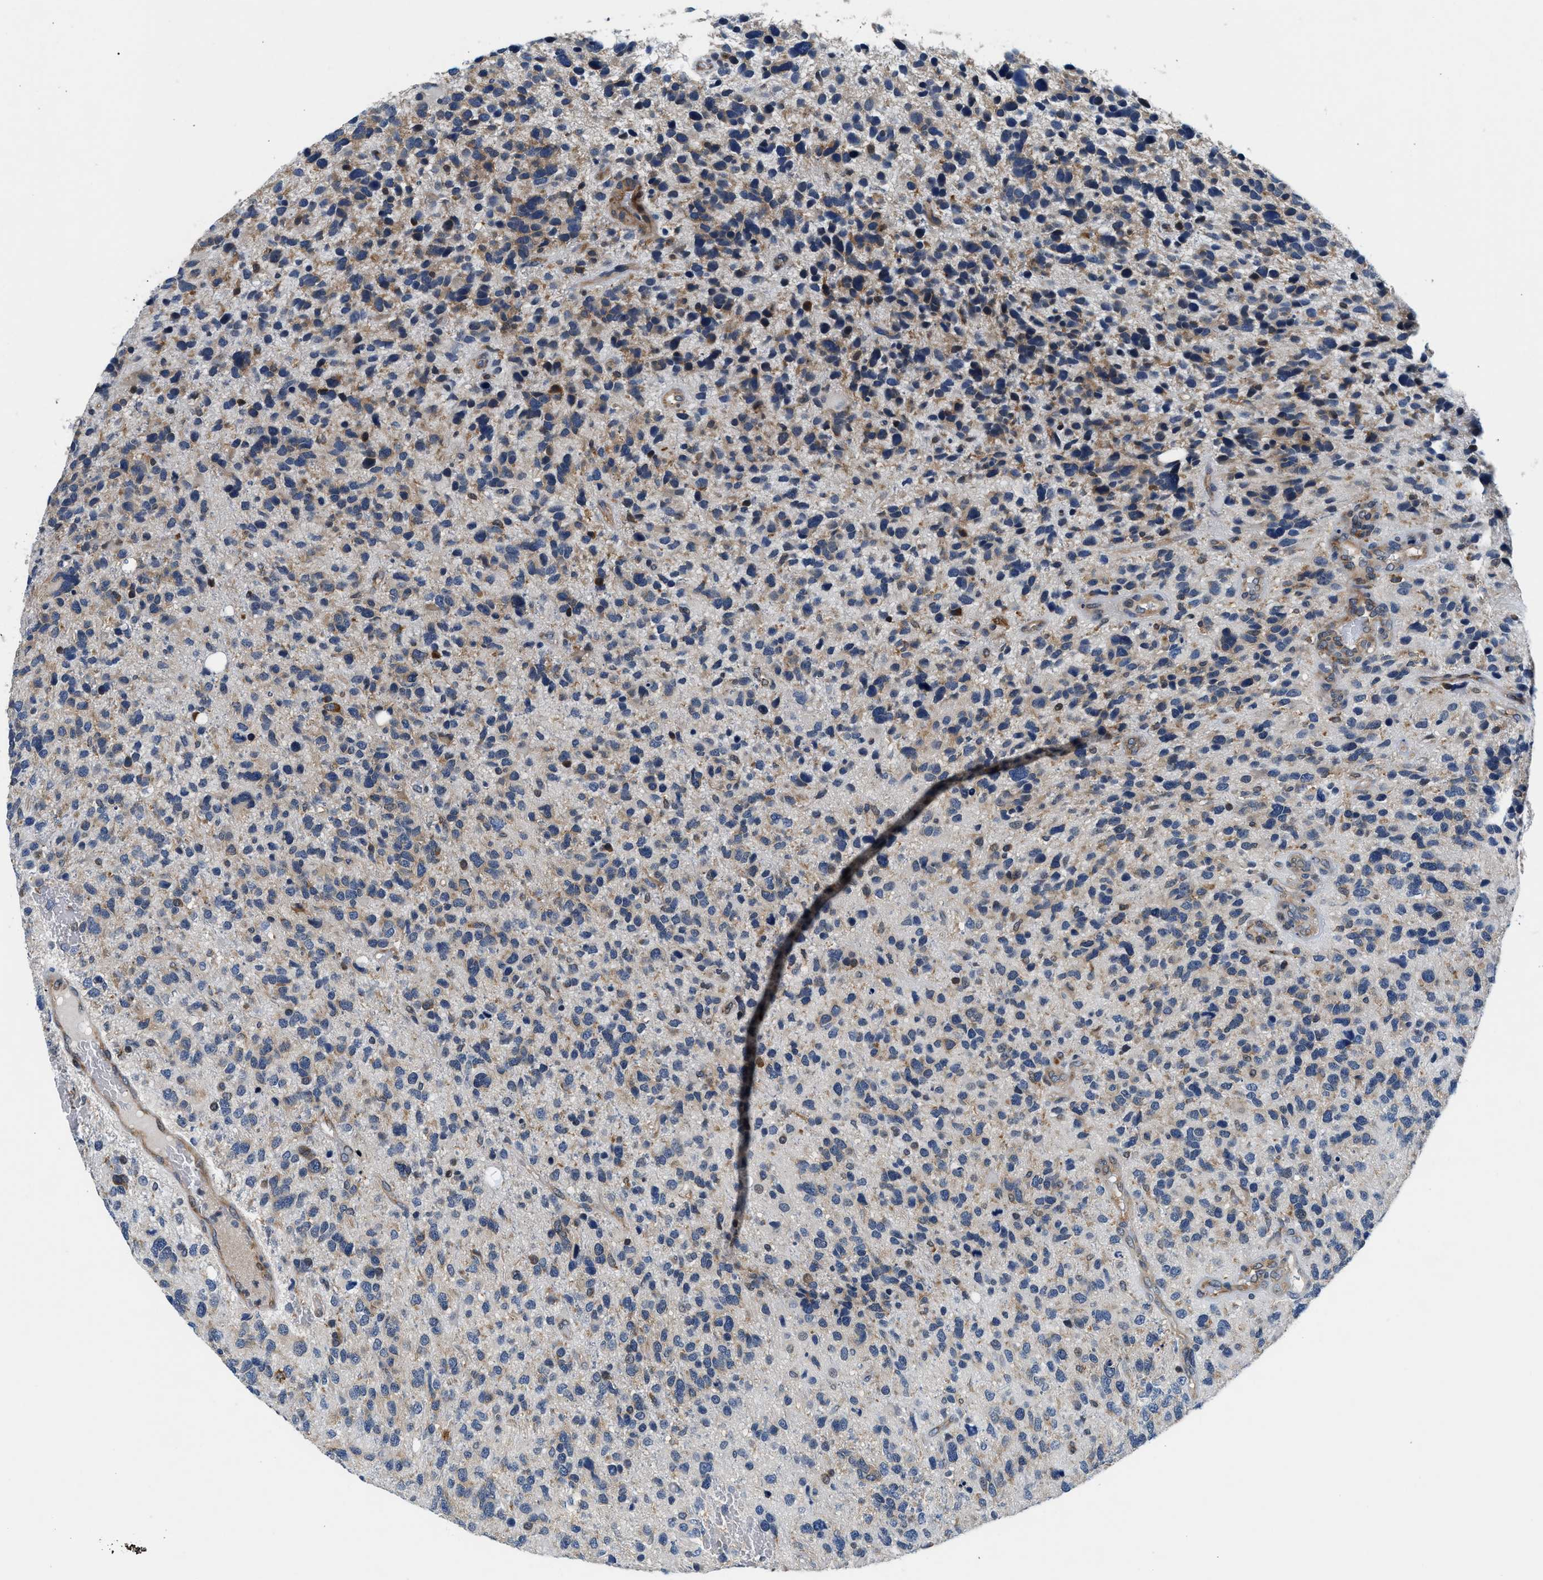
{"staining": {"intensity": "weak", "quantity": "25%-75%", "location": "cytoplasmic/membranous"}, "tissue": "glioma", "cell_type": "Tumor cells", "image_type": "cancer", "snomed": [{"axis": "morphology", "description": "Glioma, malignant, High grade"}, {"axis": "topography", "description": "Brain"}], "caption": "The photomicrograph shows staining of glioma, revealing weak cytoplasmic/membranous protein positivity (brown color) within tumor cells.", "gene": "PA2G4", "patient": {"sex": "female", "age": 58}}